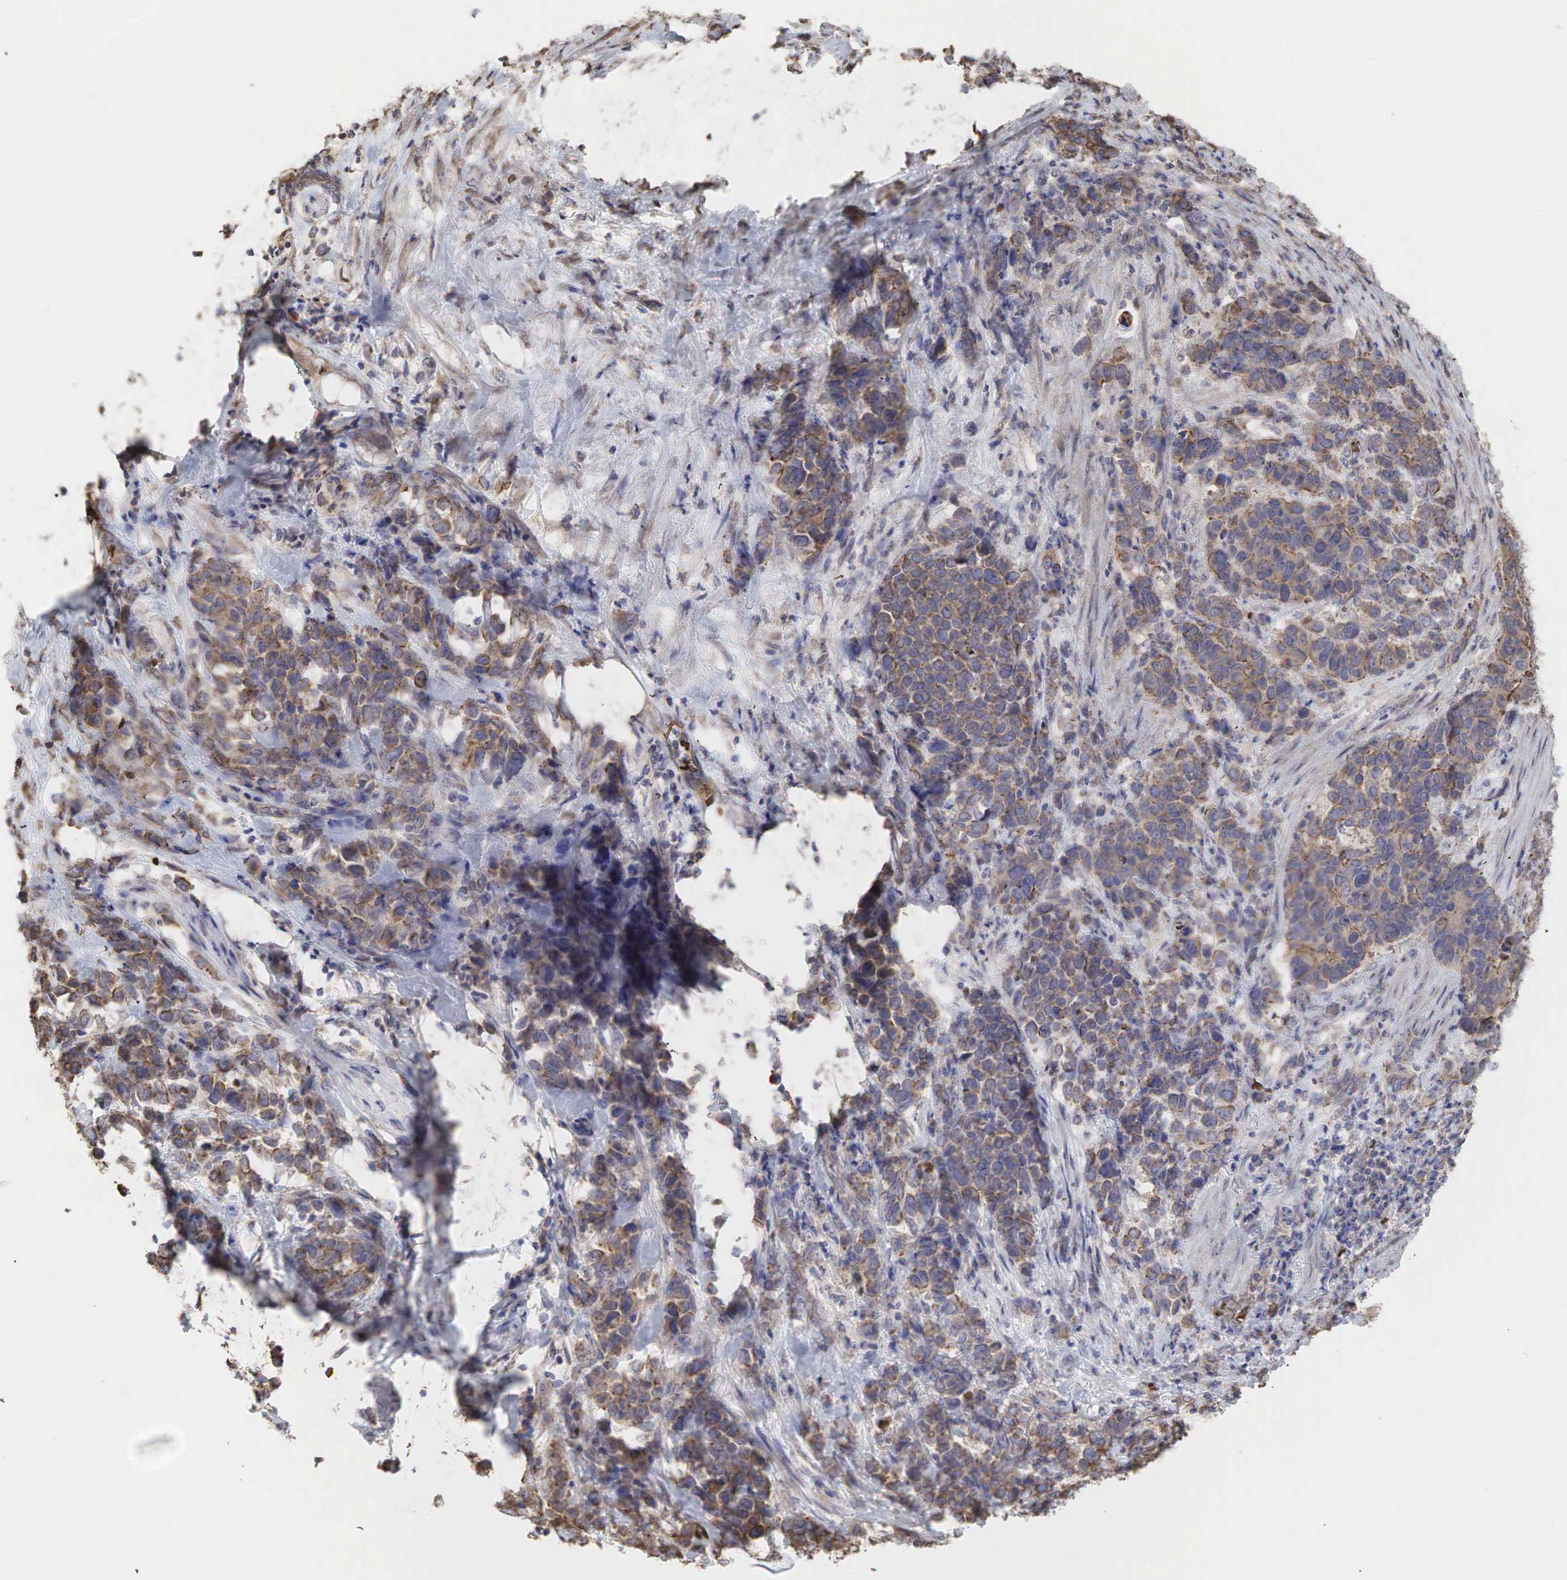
{"staining": {"intensity": "moderate", "quantity": "25%-75%", "location": "cytoplasmic/membranous"}, "tissue": "stomach cancer", "cell_type": "Tumor cells", "image_type": "cancer", "snomed": [{"axis": "morphology", "description": "Adenocarcinoma, NOS"}, {"axis": "topography", "description": "Stomach, upper"}], "caption": "Tumor cells display medium levels of moderate cytoplasmic/membranous staining in about 25%-75% of cells in human stomach adenocarcinoma.", "gene": "PABPC5", "patient": {"sex": "male", "age": 71}}